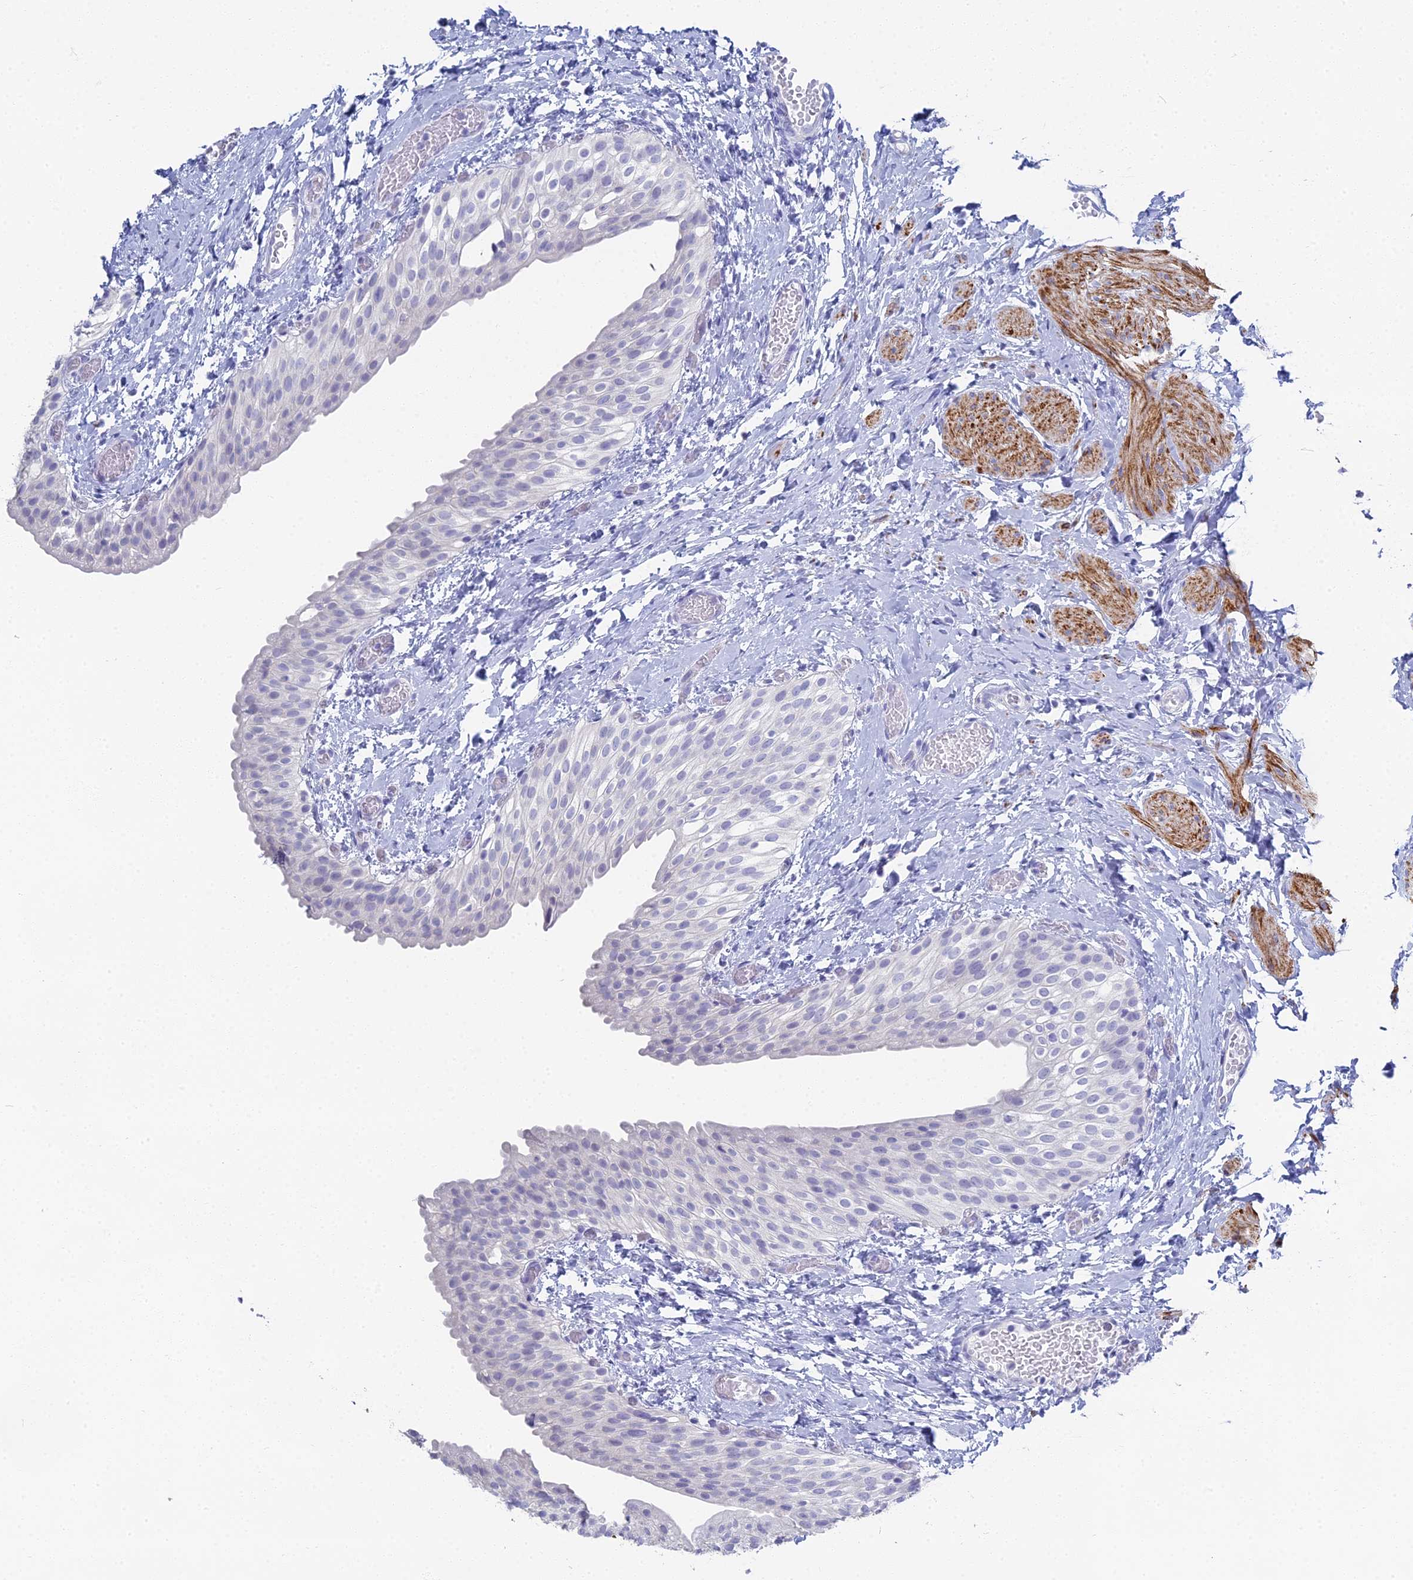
{"staining": {"intensity": "negative", "quantity": "none", "location": "none"}, "tissue": "urinary bladder", "cell_type": "Urothelial cells", "image_type": "normal", "snomed": [{"axis": "morphology", "description": "Normal tissue, NOS"}, {"axis": "topography", "description": "Urinary bladder"}], "caption": "Urothelial cells show no significant protein staining in normal urinary bladder. (DAB IHC, high magnification).", "gene": "ALPP", "patient": {"sex": "male", "age": 1}}